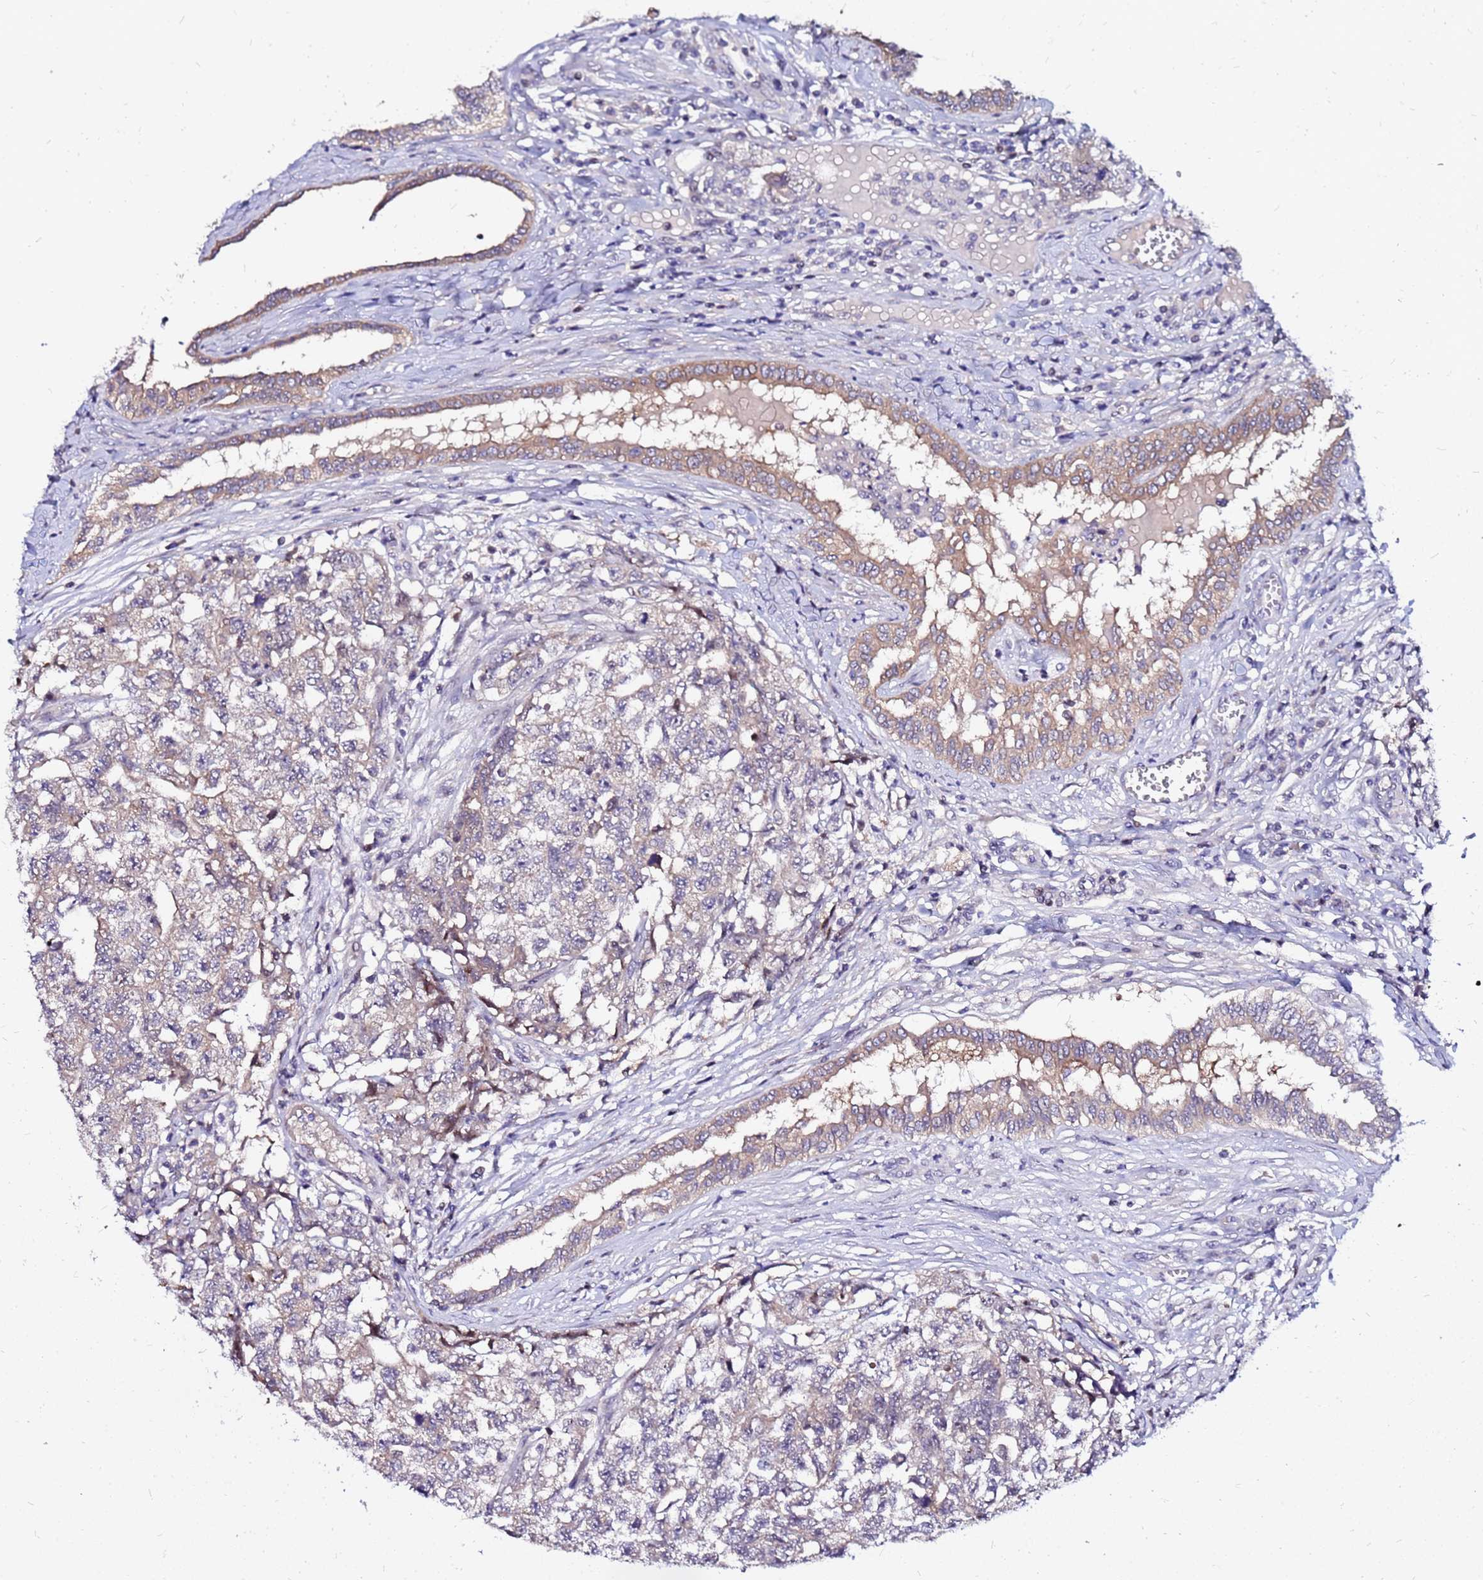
{"staining": {"intensity": "weak", "quantity": "25%-75%", "location": "cytoplasmic/membranous"}, "tissue": "testis cancer", "cell_type": "Tumor cells", "image_type": "cancer", "snomed": [{"axis": "morphology", "description": "Carcinoma, Embryonal, NOS"}, {"axis": "topography", "description": "Testis"}], "caption": "High-magnification brightfield microscopy of testis cancer (embryonal carcinoma) stained with DAB (brown) and counterstained with hematoxylin (blue). tumor cells exhibit weak cytoplasmic/membranous expression is seen in approximately25%-75% of cells. Using DAB (3,3'-diaminobenzidine) (brown) and hematoxylin (blue) stains, captured at high magnification using brightfield microscopy.", "gene": "ARHGEF5", "patient": {"sex": "male", "age": 31}}